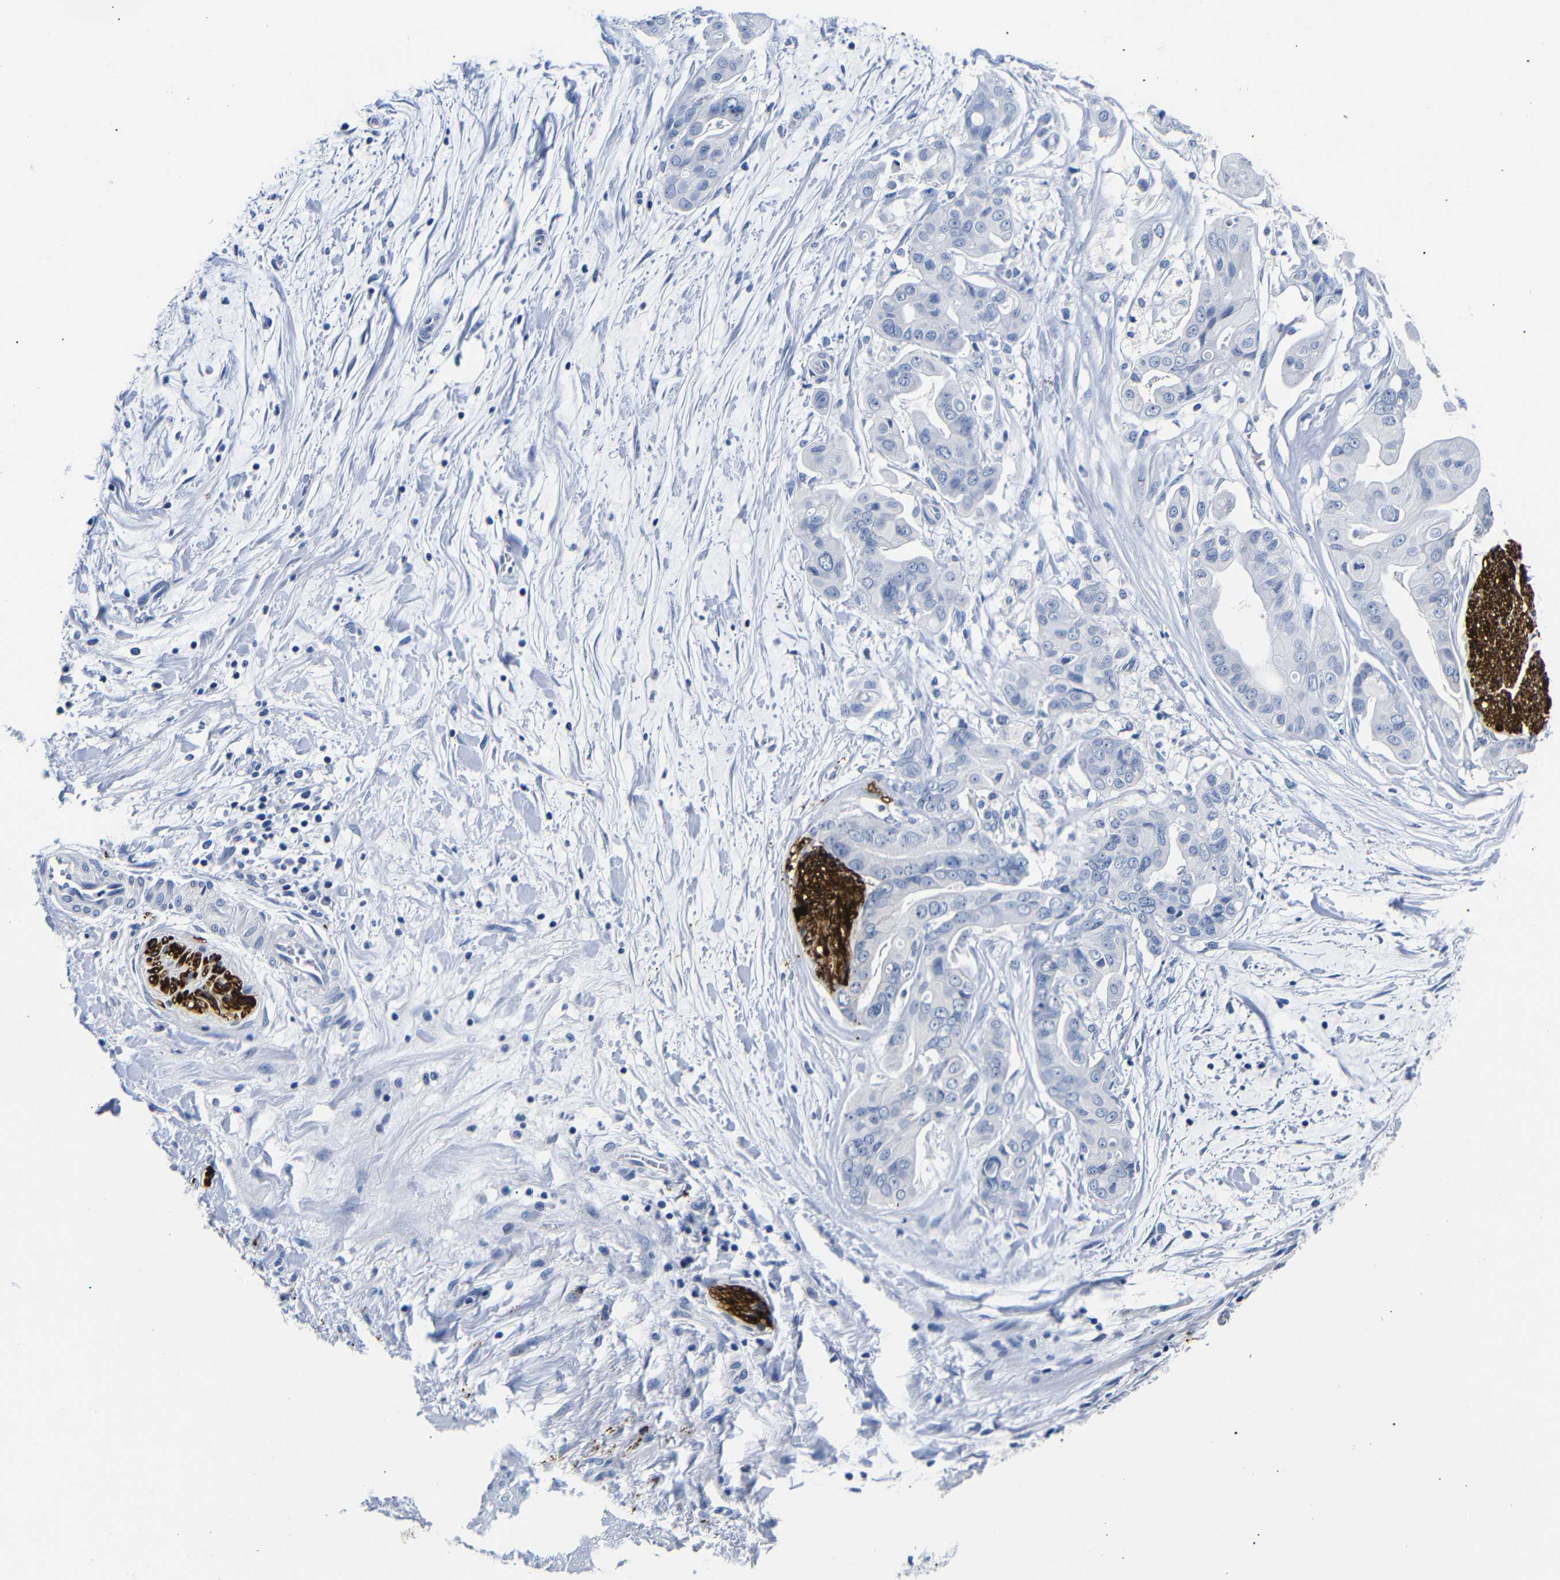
{"staining": {"intensity": "negative", "quantity": "none", "location": "none"}, "tissue": "pancreatic cancer", "cell_type": "Tumor cells", "image_type": "cancer", "snomed": [{"axis": "morphology", "description": "Adenocarcinoma, NOS"}, {"axis": "topography", "description": "Pancreas"}], "caption": "Tumor cells show no significant protein expression in adenocarcinoma (pancreatic).", "gene": "GAP43", "patient": {"sex": "female", "age": 75}}